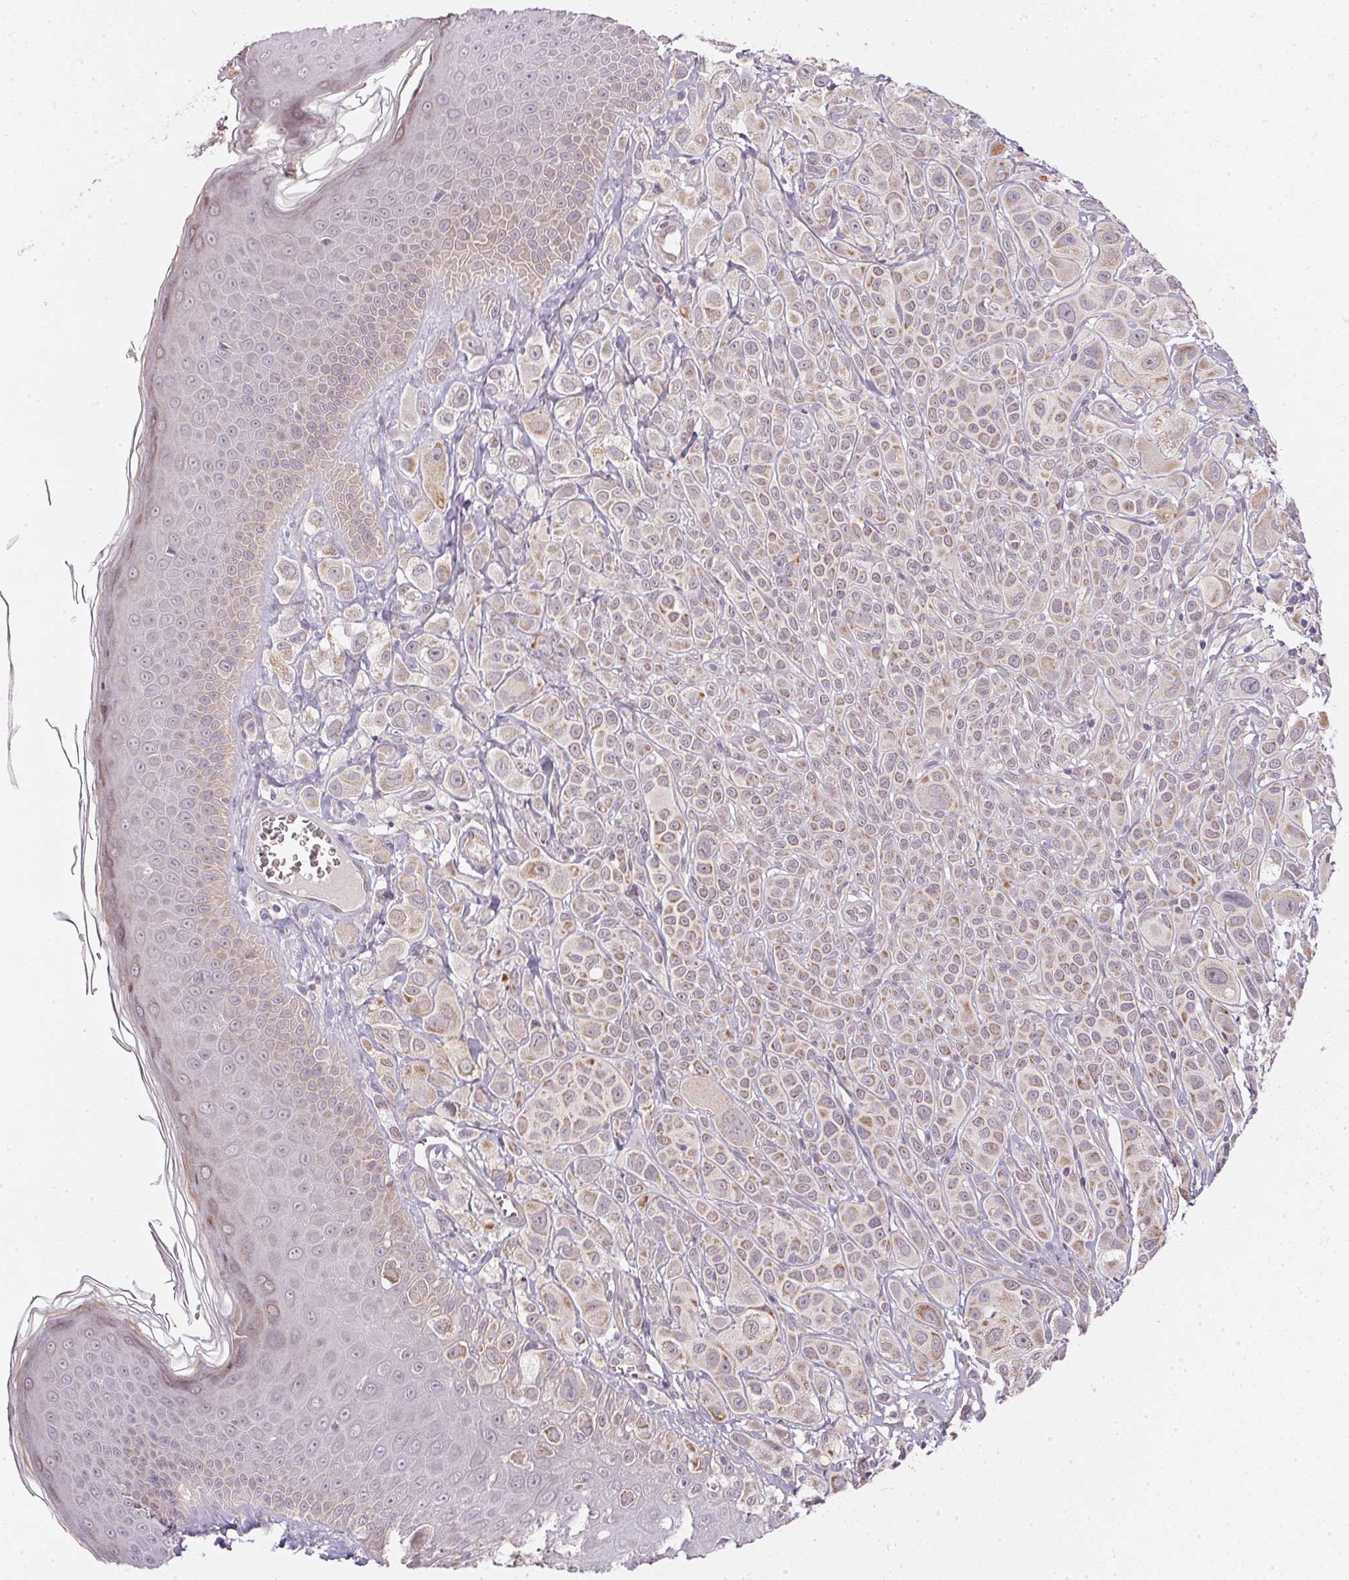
{"staining": {"intensity": "negative", "quantity": "none", "location": "none"}, "tissue": "melanoma", "cell_type": "Tumor cells", "image_type": "cancer", "snomed": [{"axis": "morphology", "description": "Malignant melanoma, NOS"}, {"axis": "topography", "description": "Skin"}], "caption": "This is a micrograph of immunohistochemistry staining of melanoma, which shows no staining in tumor cells.", "gene": "TTC23L", "patient": {"sex": "male", "age": 67}}